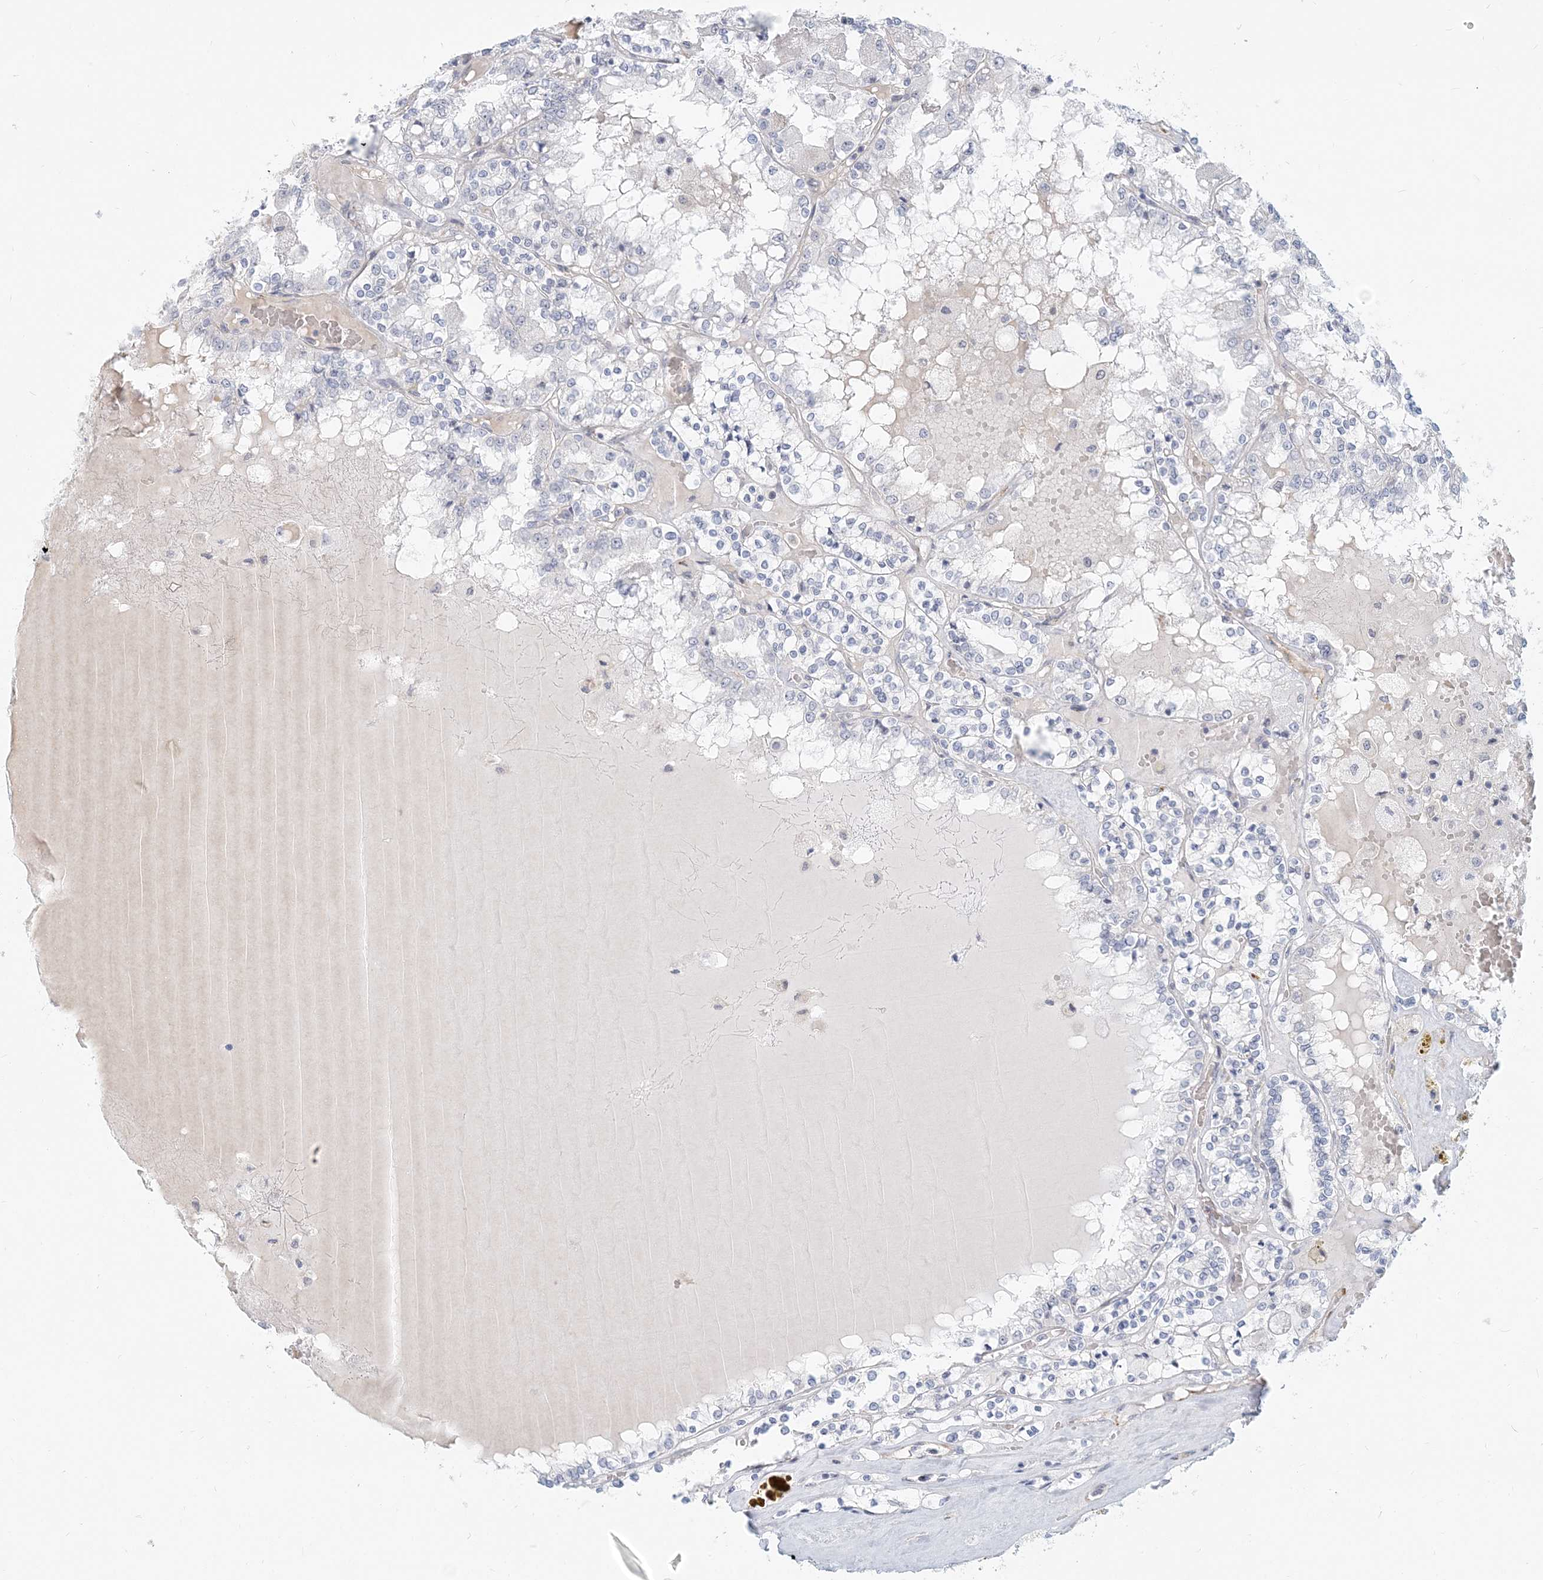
{"staining": {"intensity": "negative", "quantity": "none", "location": "none"}, "tissue": "renal cancer", "cell_type": "Tumor cells", "image_type": "cancer", "snomed": [{"axis": "morphology", "description": "Adenocarcinoma, NOS"}, {"axis": "topography", "description": "Kidney"}], "caption": "Tumor cells show no significant protein positivity in adenocarcinoma (renal).", "gene": "GMPPA", "patient": {"sex": "female", "age": 56}}